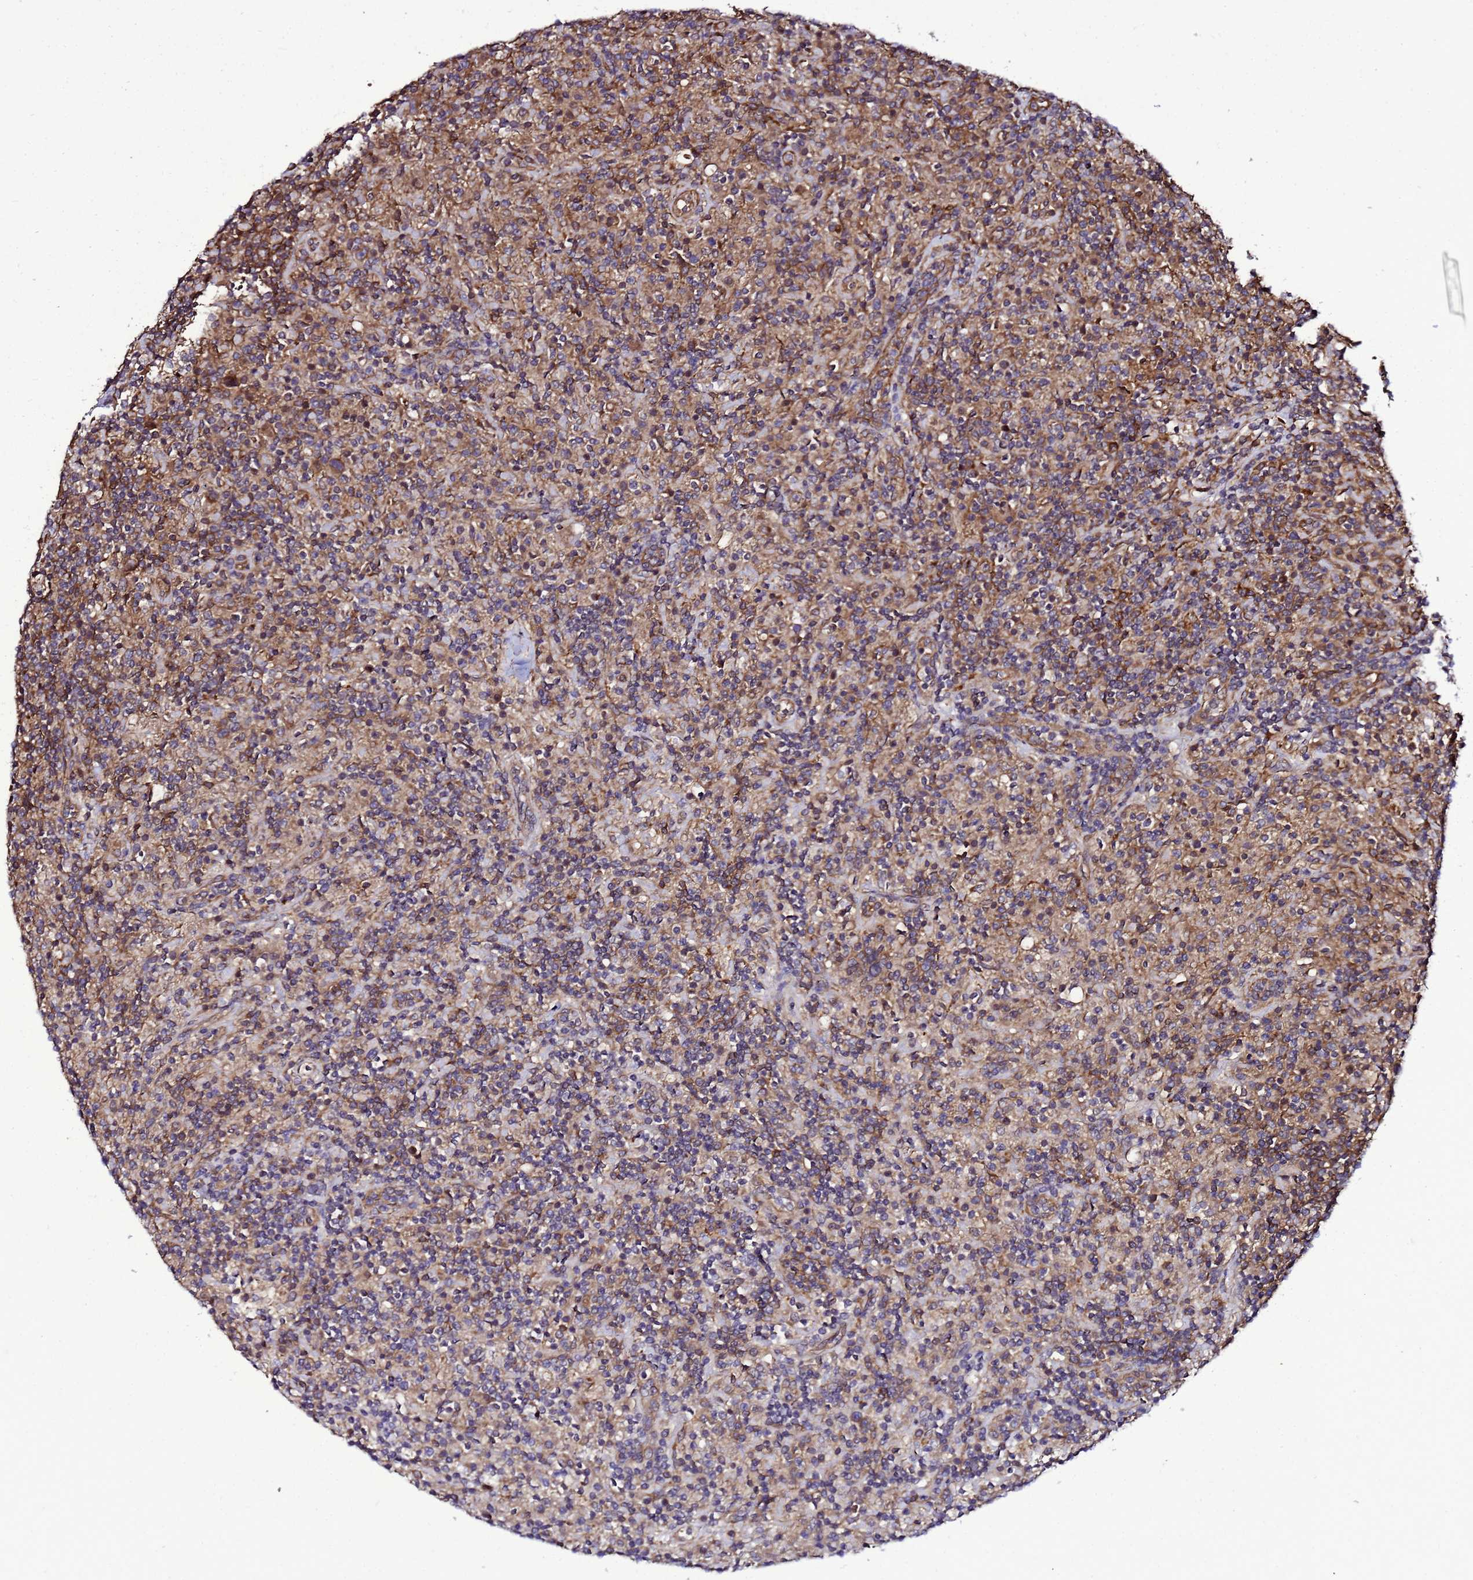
{"staining": {"intensity": "moderate", "quantity": ">75%", "location": "cytoplasmic/membranous"}, "tissue": "lymphoma", "cell_type": "Tumor cells", "image_type": "cancer", "snomed": [{"axis": "morphology", "description": "Hodgkin's disease, NOS"}, {"axis": "topography", "description": "Lymph node"}], "caption": "Immunohistochemical staining of human Hodgkin's disease reveals medium levels of moderate cytoplasmic/membranous protein expression in about >75% of tumor cells.", "gene": "TRABD", "patient": {"sex": "male", "age": 70}}